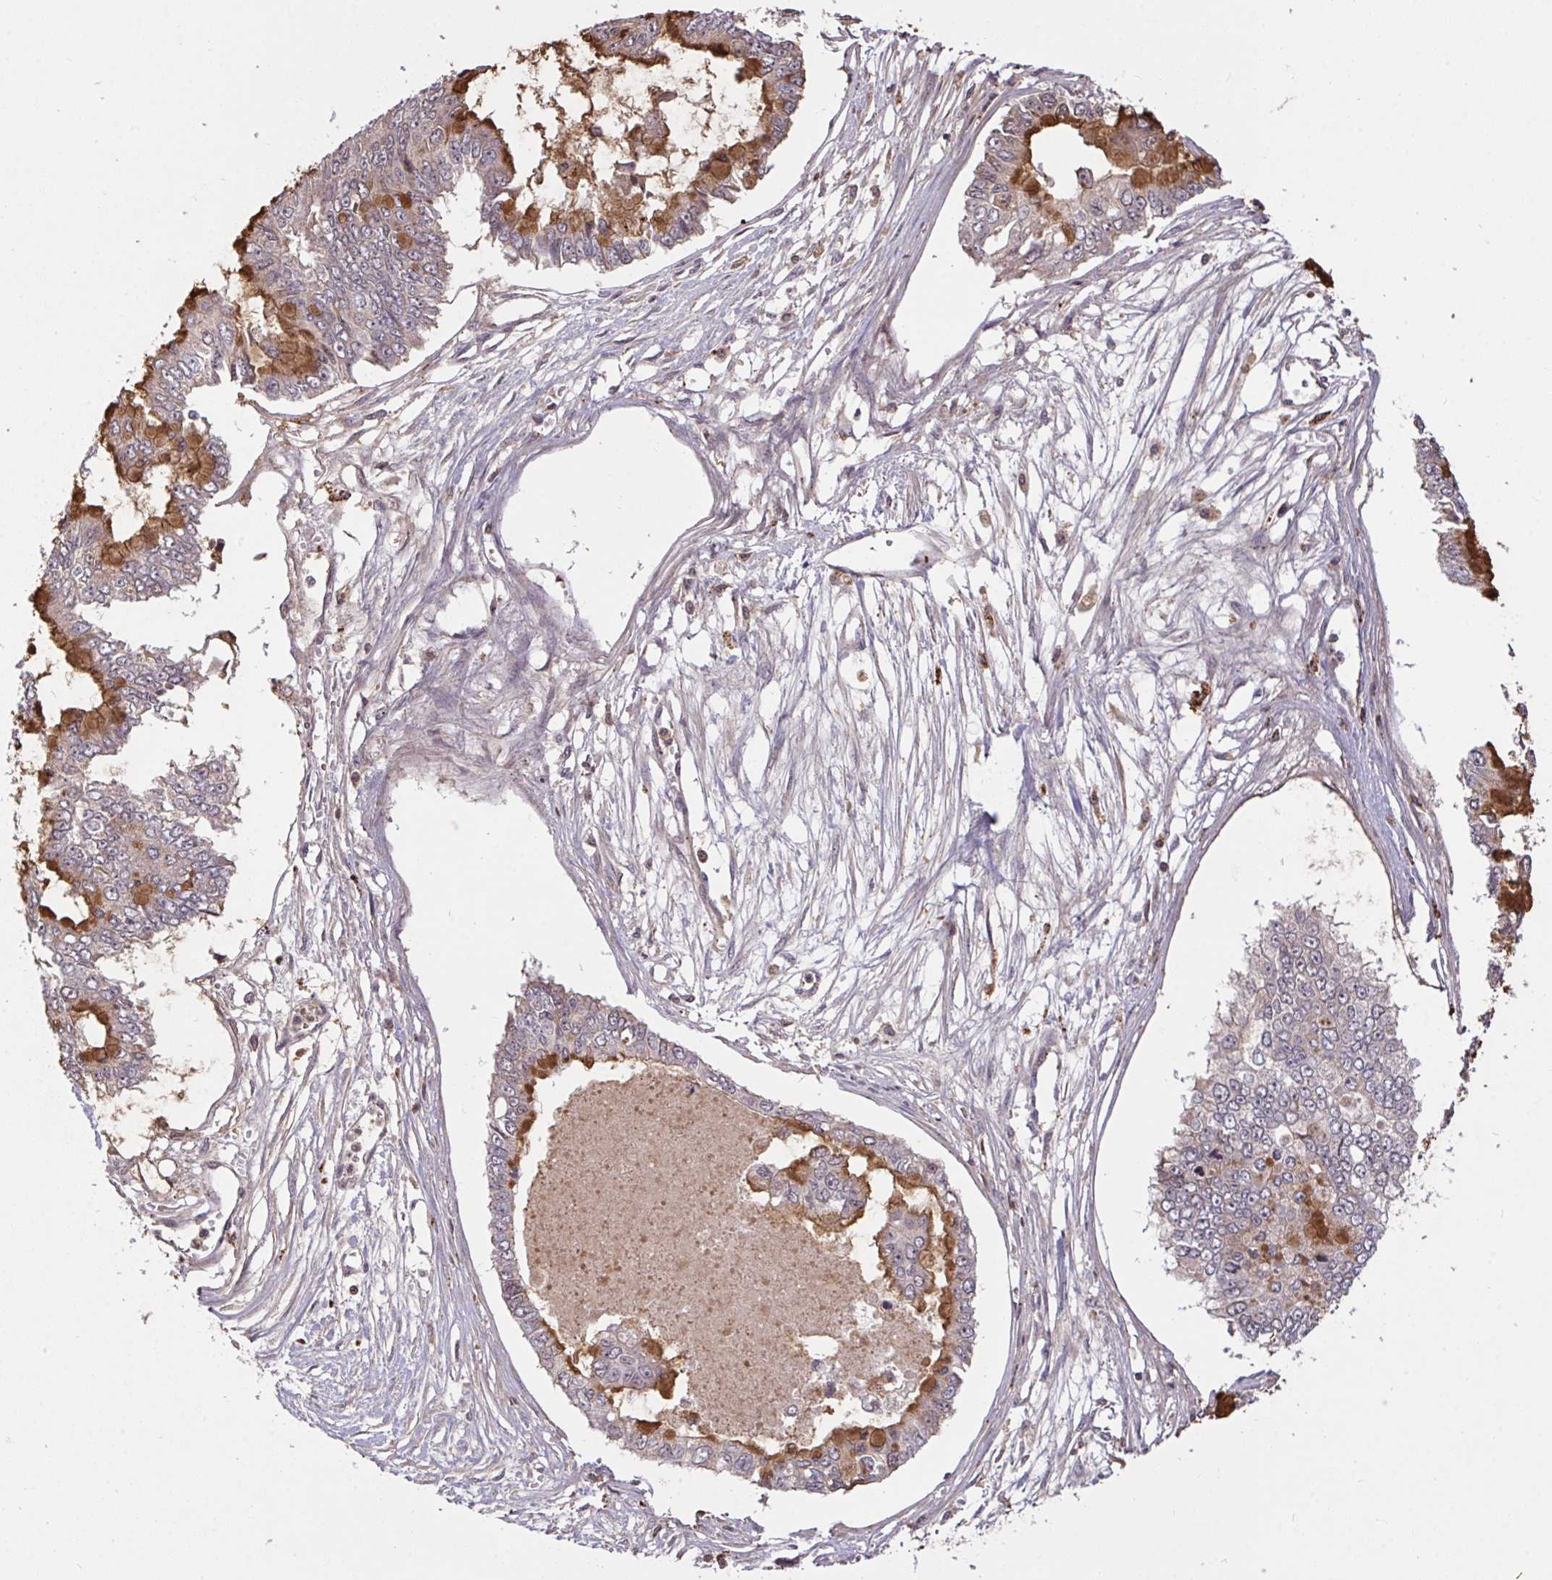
{"staining": {"intensity": "moderate", "quantity": "25%-75%", "location": "cytoplasmic/membranous"}, "tissue": "ovarian cancer", "cell_type": "Tumor cells", "image_type": "cancer", "snomed": [{"axis": "morphology", "description": "Cystadenocarcinoma, mucinous, NOS"}, {"axis": "topography", "description": "Ovary"}], "caption": "Immunohistochemical staining of mucinous cystadenocarcinoma (ovarian) displays medium levels of moderate cytoplasmic/membranous protein expression in approximately 25%-75% of tumor cells.", "gene": "FCER1A", "patient": {"sex": "female", "age": 72}}